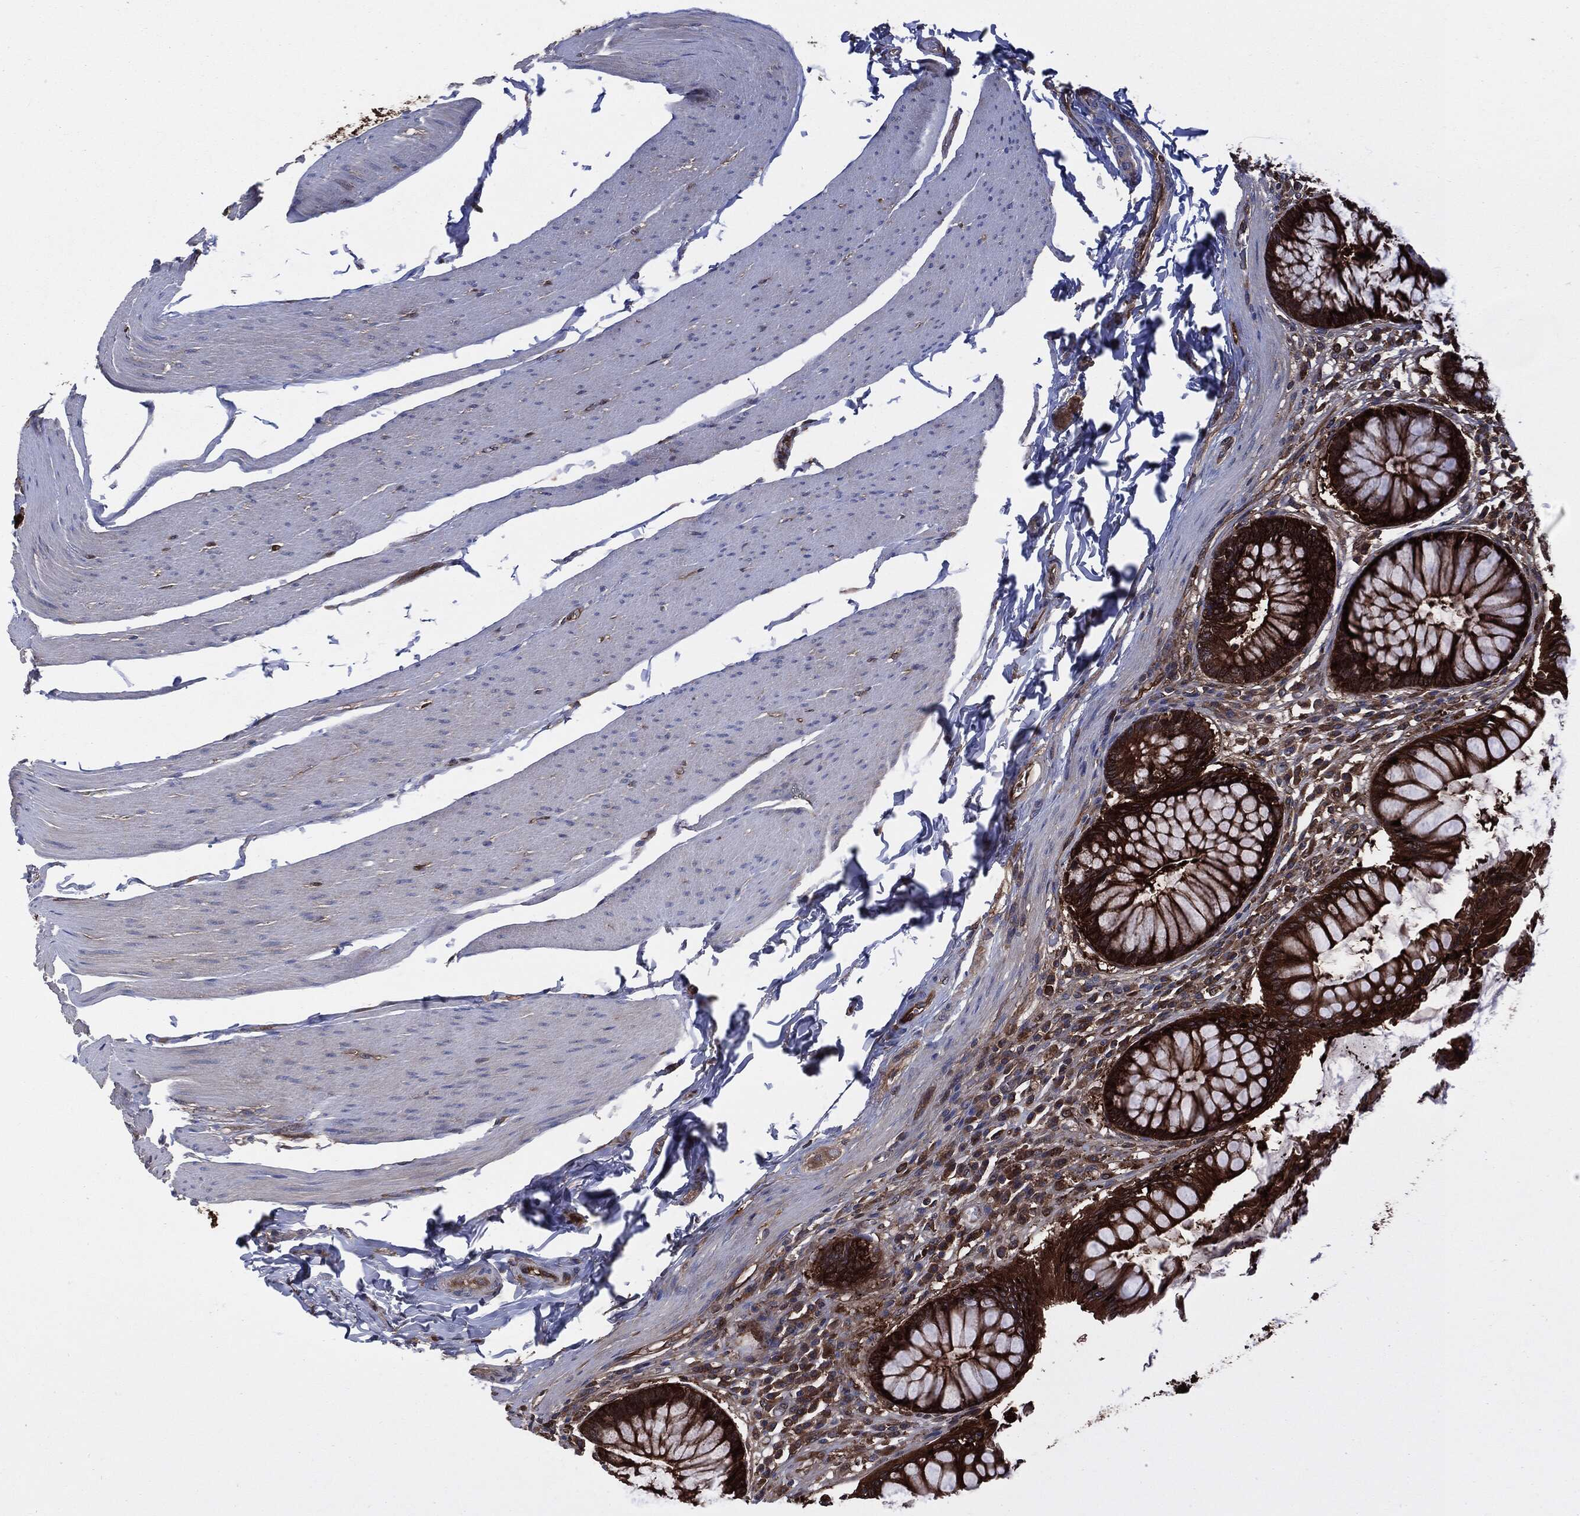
{"staining": {"intensity": "strong", "quantity": ">75%", "location": "cytoplasmic/membranous"}, "tissue": "rectum", "cell_type": "Glandular cells", "image_type": "normal", "snomed": [{"axis": "morphology", "description": "Normal tissue, NOS"}, {"axis": "topography", "description": "Rectum"}], "caption": "Protein expression analysis of benign rectum demonstrates strong cytoplasmic/membranous staining in about >75% of glandular cells.", "gene": "XPNPEP1", "patient": {"sex": "female", "age": 58}}